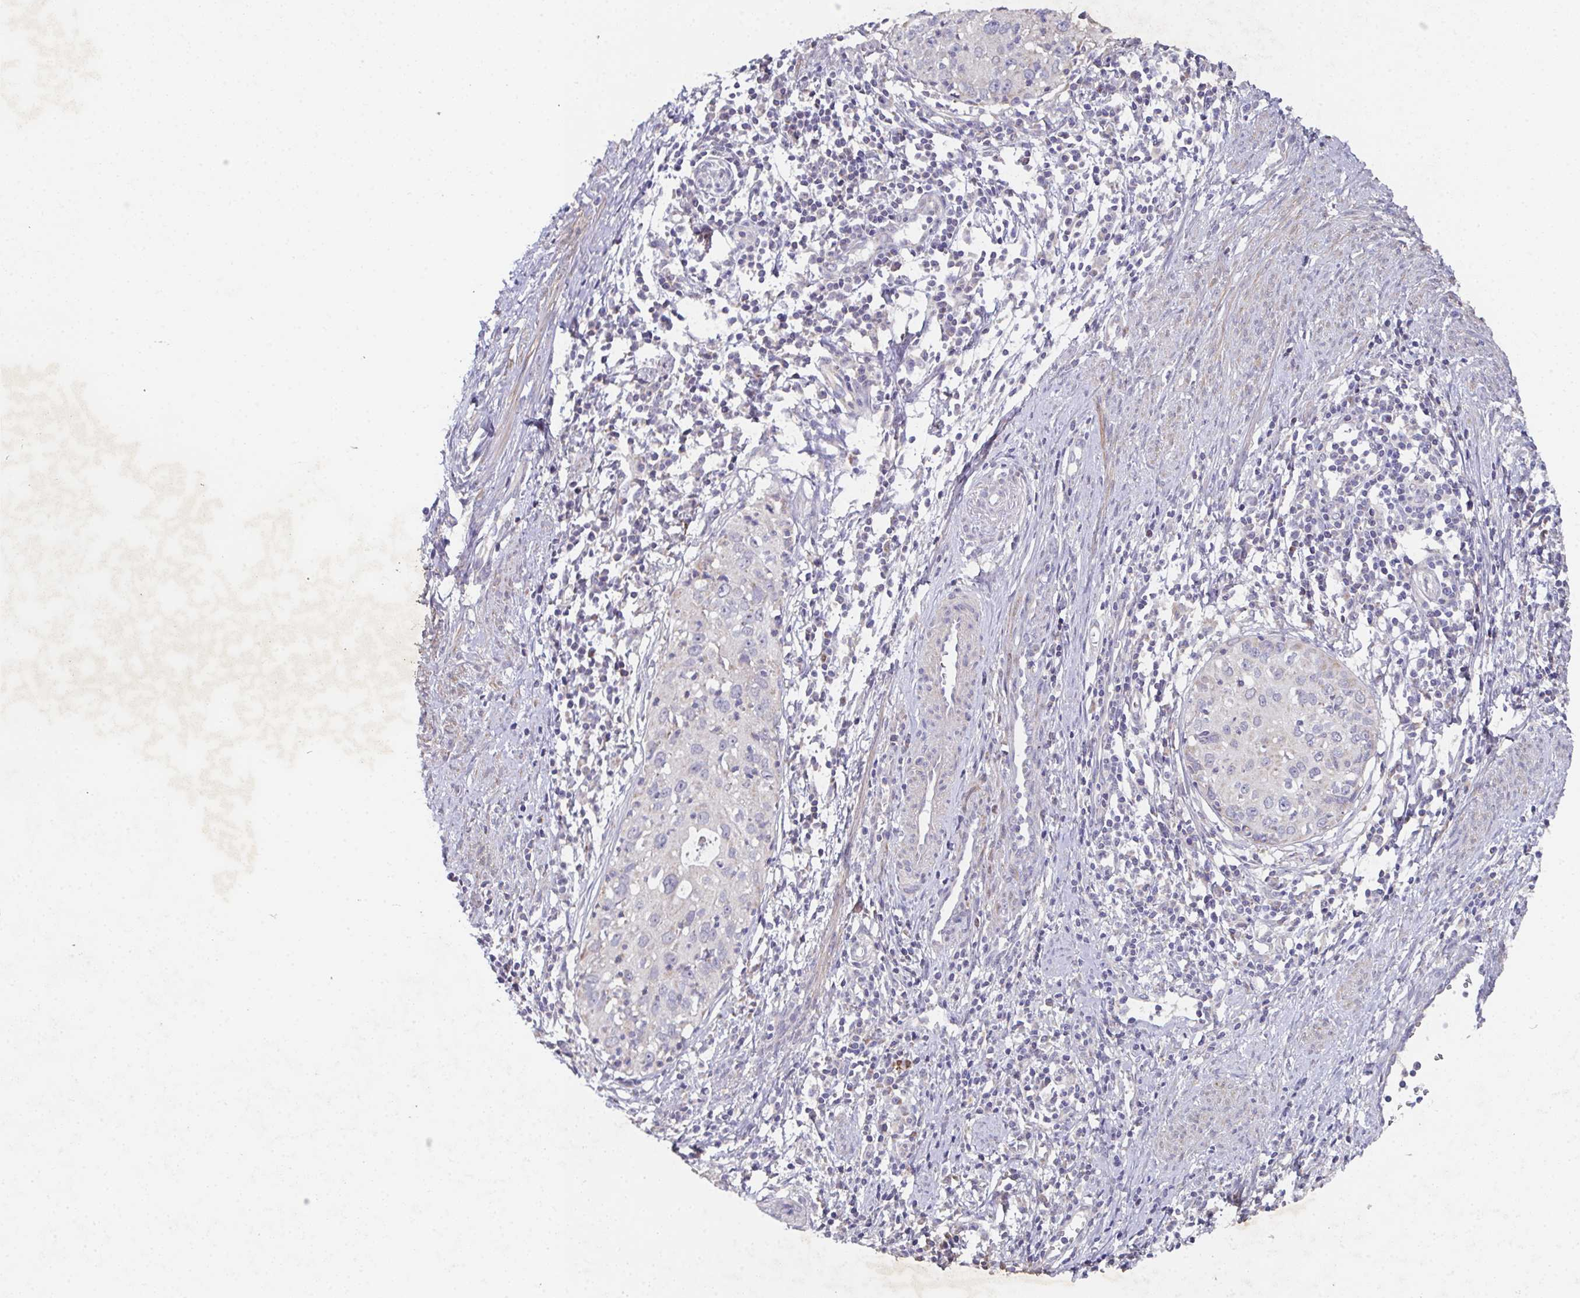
{"staining": {"intensity": "negative", "quantity": "none", "location": "none"}, "tissue": "cervical cancer", "cell_type": "Tumor cells", "image_type": "cancer", "snomed": [{"axis": "morphology", "description": "Squamous cell carcinoma, NOS"}, {"axis": "topography", "description": "Cervix"}], "caption": "IHC of human cervical cancer (squamous cell carcinoma) exhibits no positivity in tumor cells. (DAB (3,3'-diaminobenzidine) immunohistochemistry, high magnification).", "gene": "MT-ND3", "patient": {"sex": "female", "age": 40}}